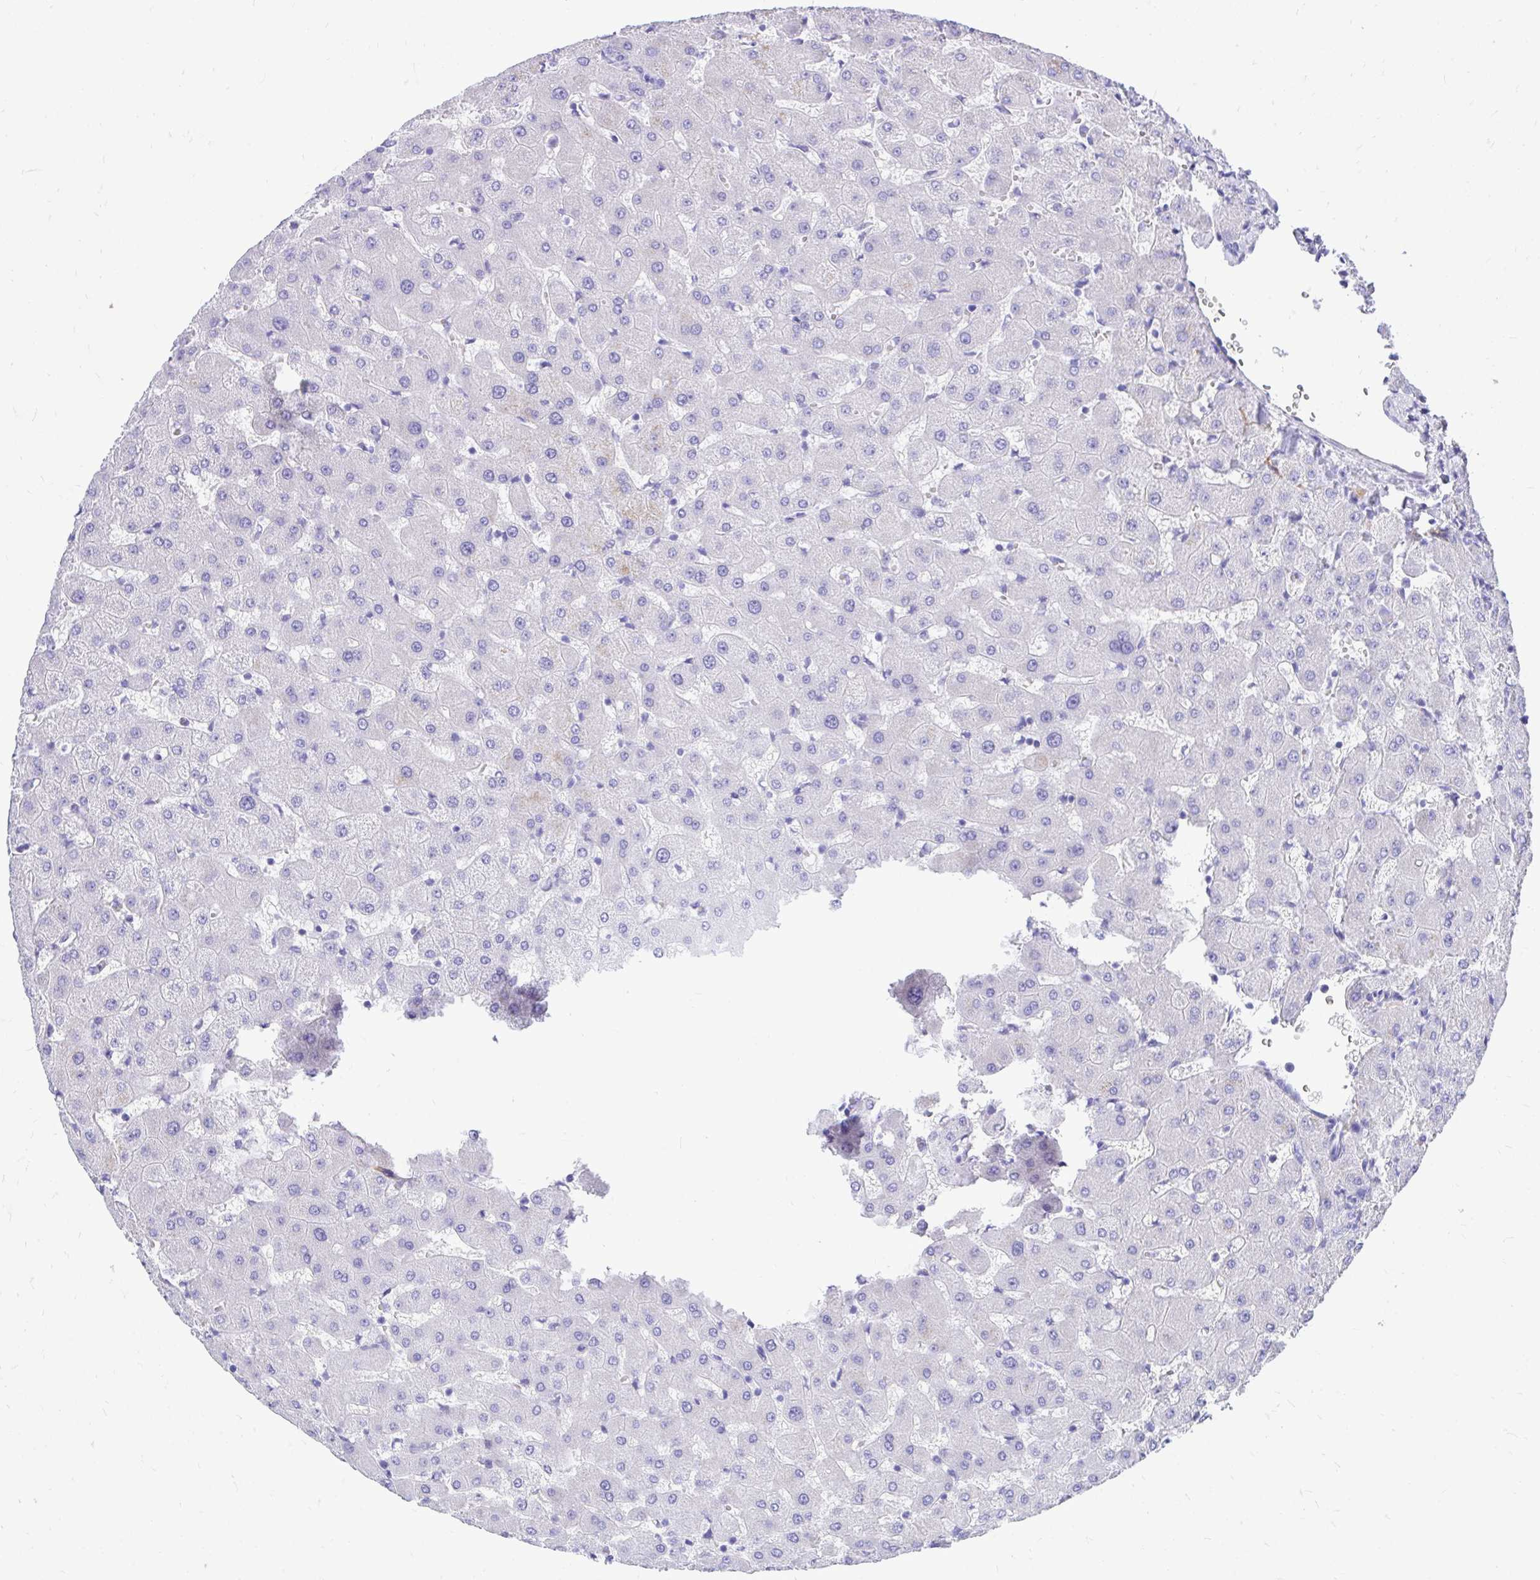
{"staining": {"intensity": "negative", "quantity": "none", "location": "none"}, "tissue": "liver", "cell_type": "Cholangiocytes", "image_type": "normal", "snomed": [{"axis": "morphology", "description": "Normal tissue, NOS"}, {"axis": "topography", "description": "Liver"}], "caption": "Protein analysis of normal liver exhibits no significant positivity in cholangiocytes.", "gene": "MON1A", "patient": {"sex": "female", "age": 63}}